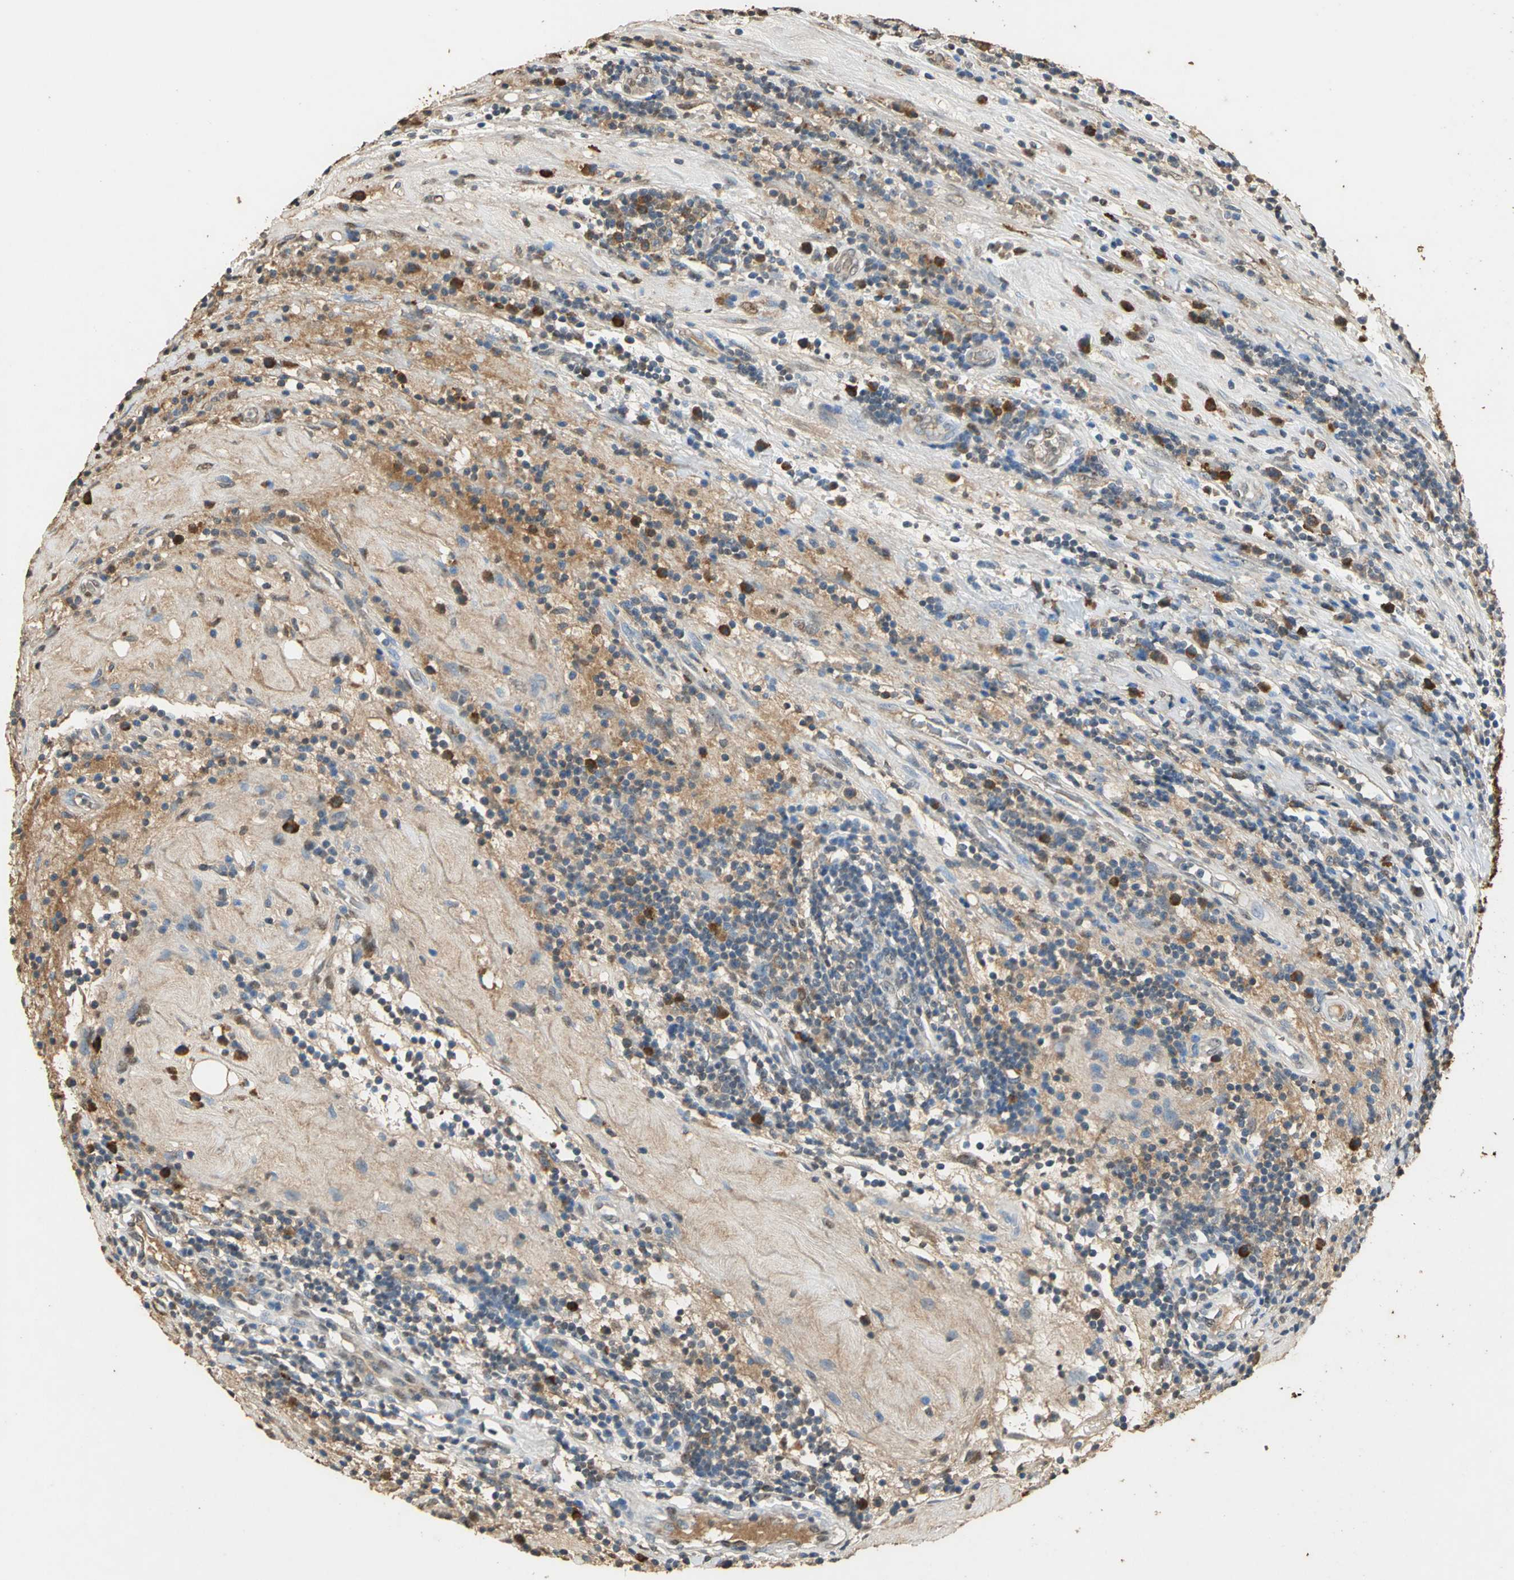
{"staining": {"intensity": "moderate", "quantity": ">75%", "location": "cytoplasmic/membranous"}, "tissue": "testis cancer", "cell_type": "Tumor cells", "image_type": "cancer", "snomed": [{"axis": "morphology", "description": "Seminoma, NOS"}, {"axis": "topography", "description": "Testis"}], "caption": "Testis cancer was stained to show a protein in brown. There is medium levels of moderate cytoplasmic/membranous positivity in approximately >75% of tumor cells.", "gene": "GAPDH", "patient": {"sex": "male", "age": 43}}